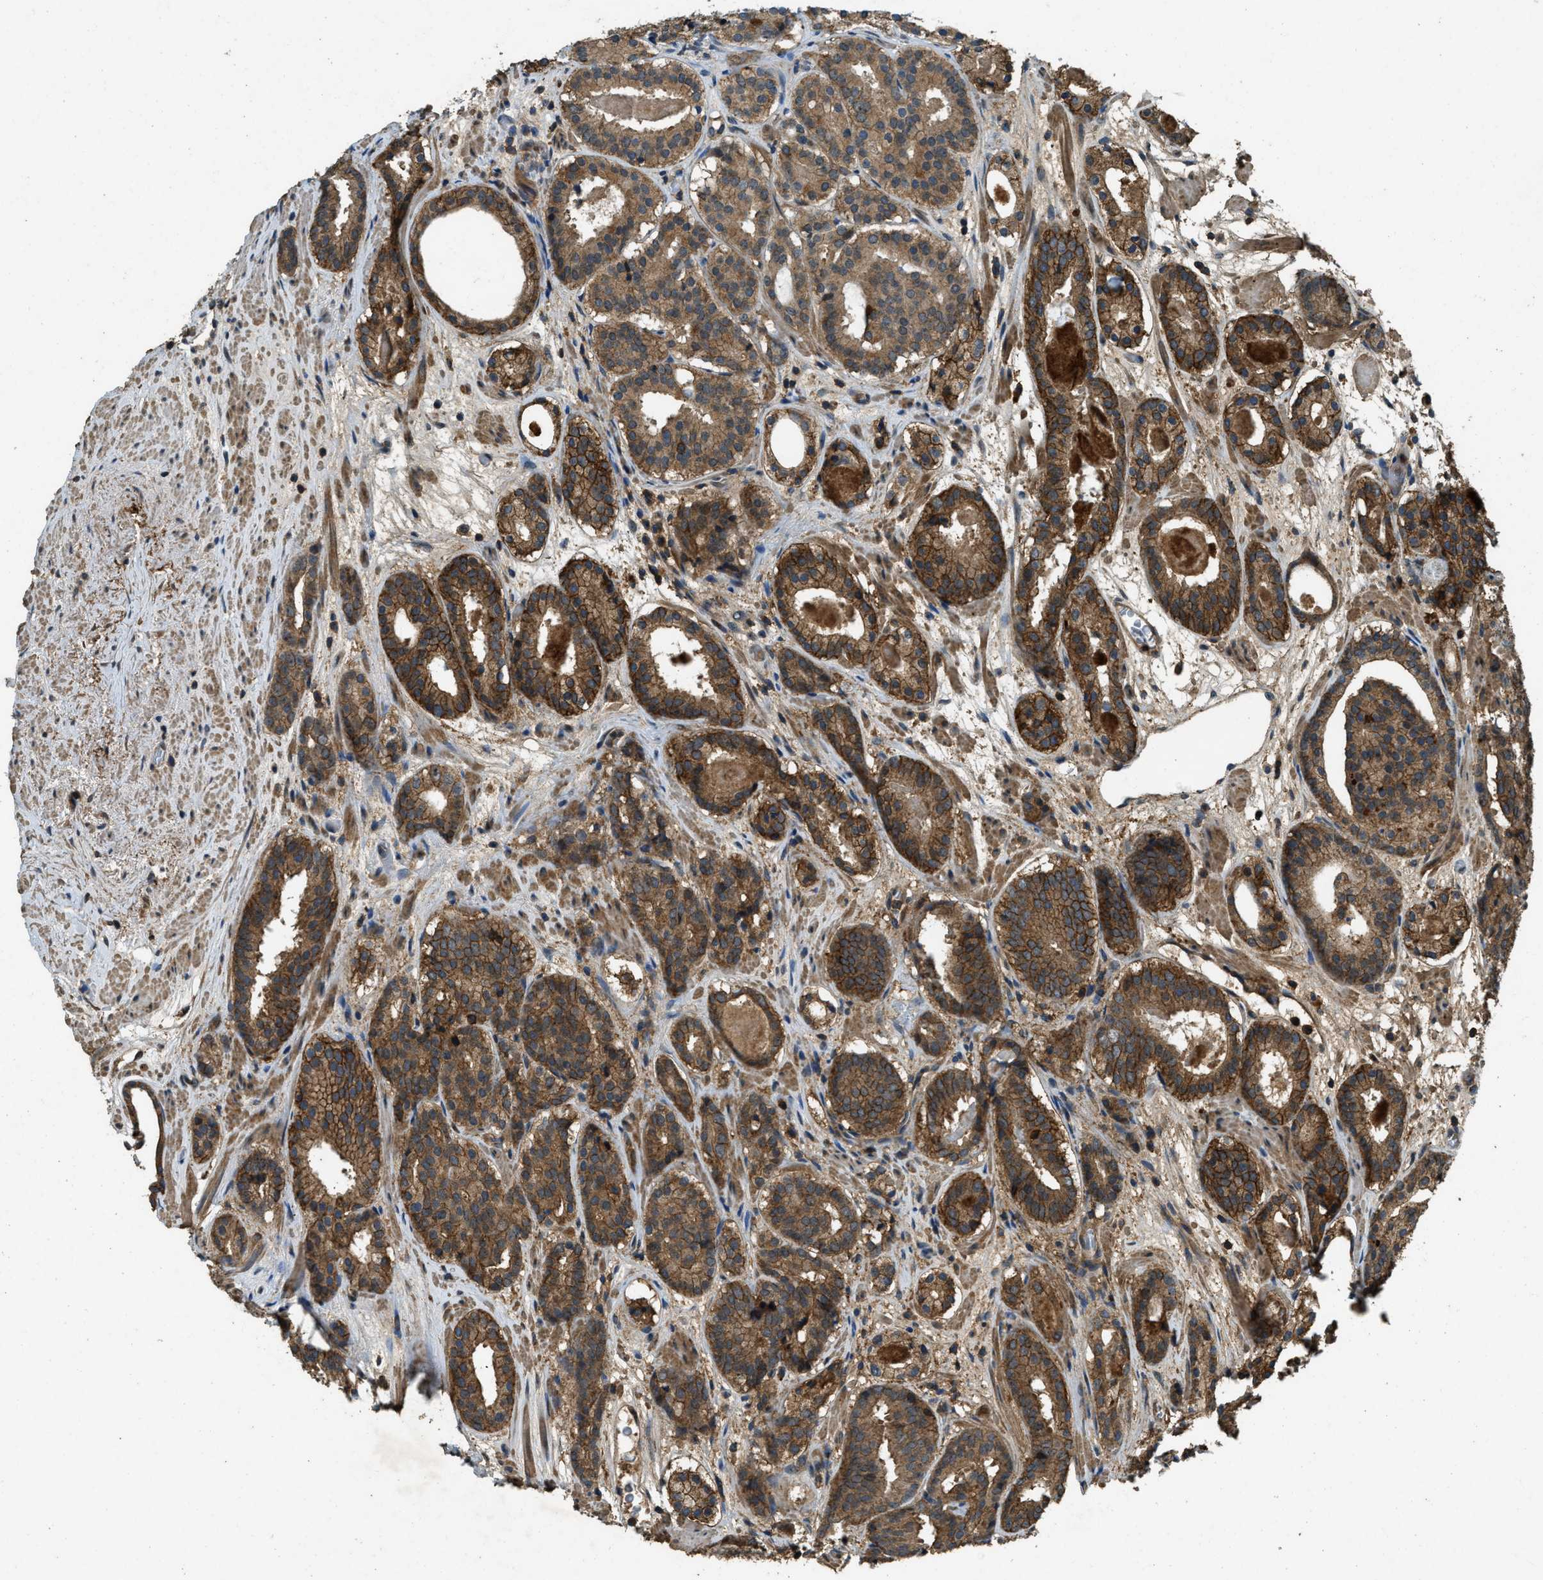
{"staining": {"intensity": "strong", "quantity": ">75%", "location": "cytoplasmic/membranous"}, "tissue": "prostate cancer", "cell_type": "Tumor cells", "image_type": "cancer", "snomed": [{"axis": "morphology", "description": "Adenocarcinoma, Low grade"}, {"axis": "topography", "description": "Prostate"}], "caption": "Brown immunohistochemical staining in prostate adenocarcinoma (low-grade) shows strong cytoplasmic/membranous positivity in approximately >75% of tumor cells. (DAB = brown stain, brightfield microscopy at high magnification).", "gene": "ATP8B1", "patient": {"sex": "male", "age": 69}}